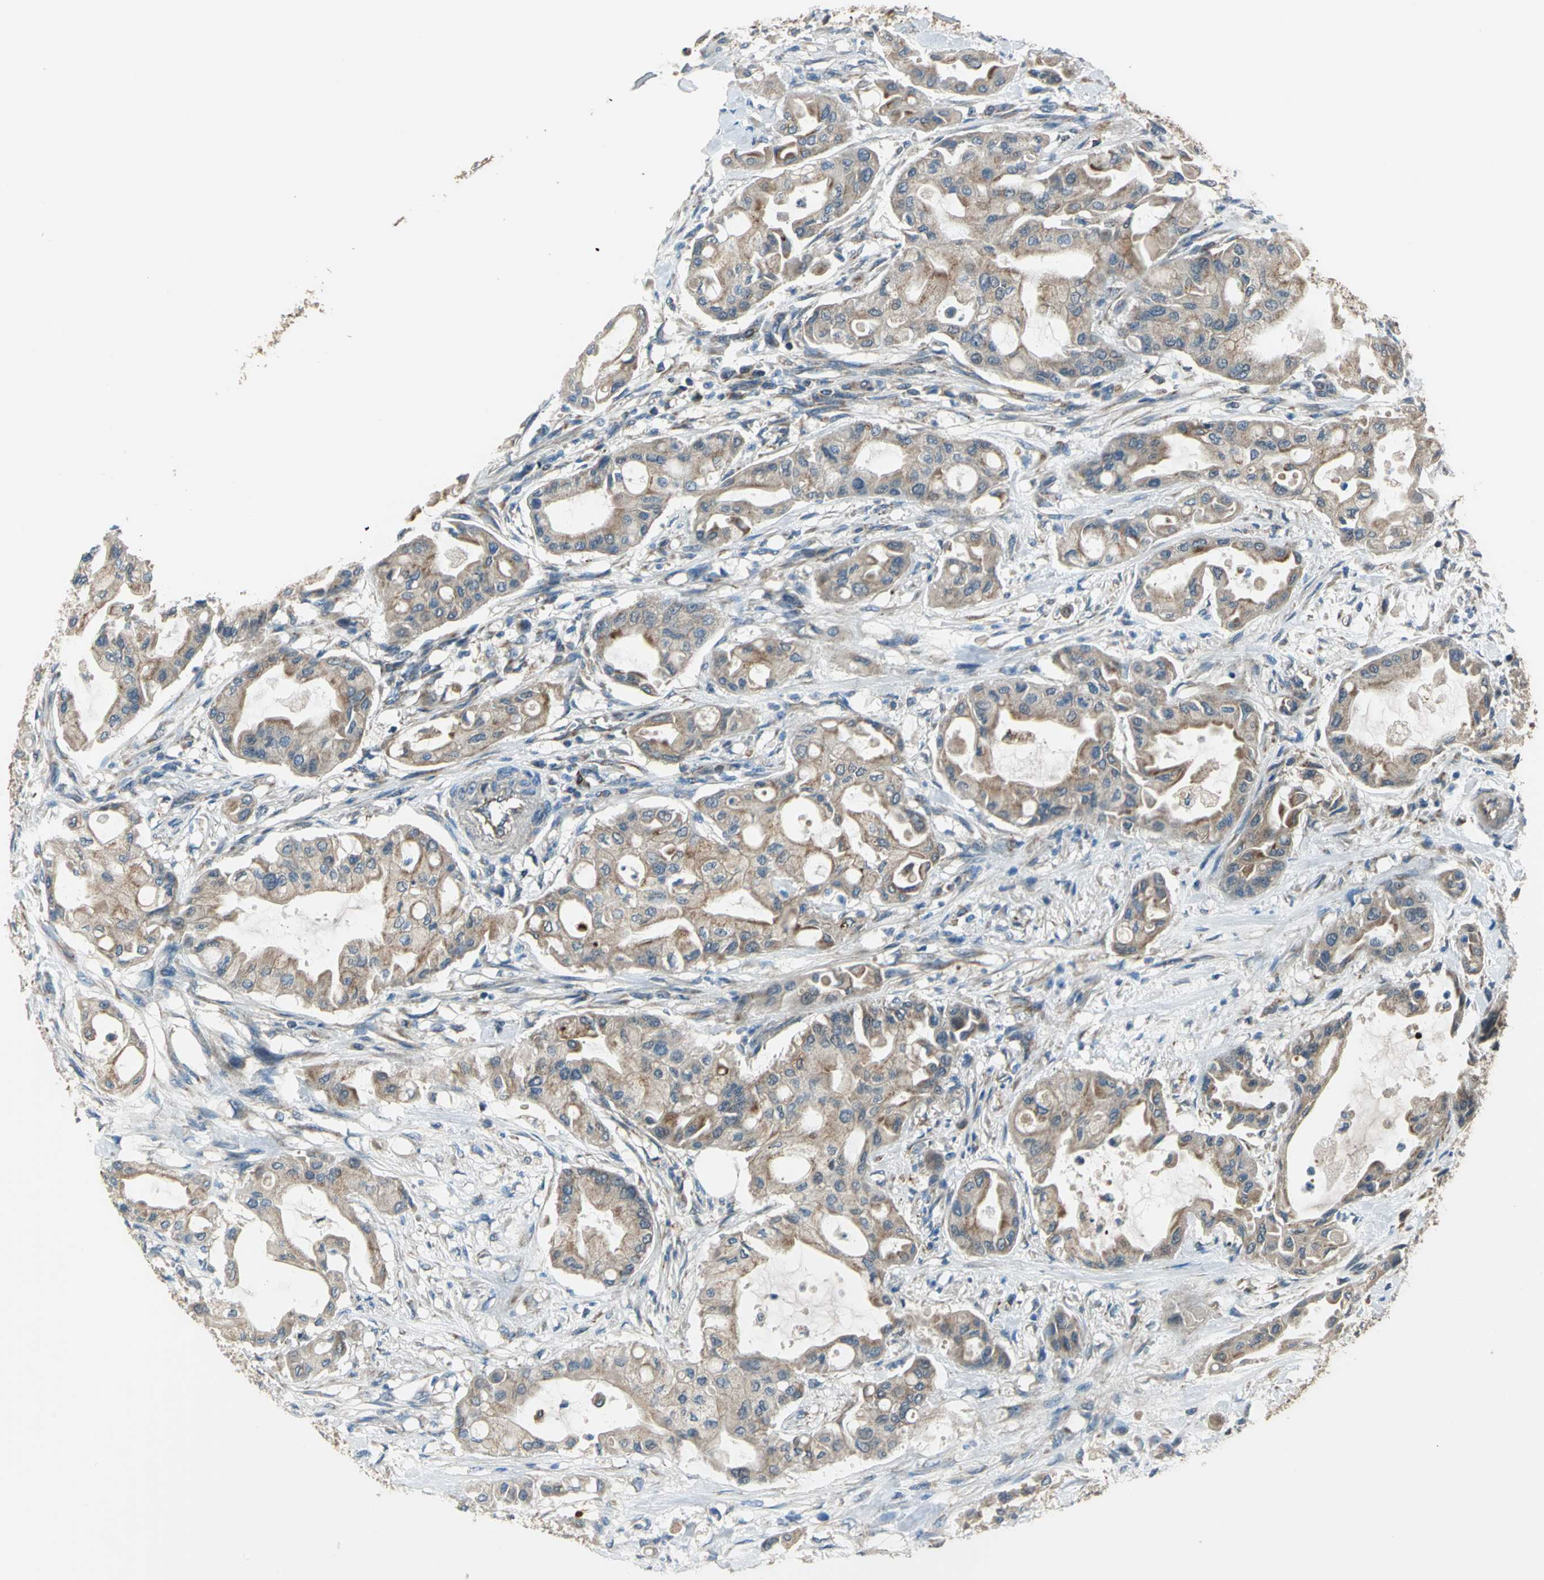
{"staining": {"intensity": "moderate", "quantity": ">75%", "location": "cytoplasmic/membranous"}, "tissue": "pancreatic cancer", "cell_type": "Tumor cells", "image_type": "cancer", "snomed": [{"axis": "morphology", "description": "Adenocarcinoma, NOS"}, {"axis": "morphology", "description": "Adenocarcinoma, metastatic, NOS"}, {"axis": "topography", "description": "Lymph node"}, {"axis": "topography", "description": "Pancreas"}, {"axis": "topography", "description": "Duodenum"}], "caption": "Immunohistochemical staining of pancreatic cancer (metastatic adenocarcinoma) exhibits moderate cytoplasmic/membranous protein positivity in about >75% of tumor cells.", "gene": "TRAK1", "patient": {"sex": "female", "age": 64}}